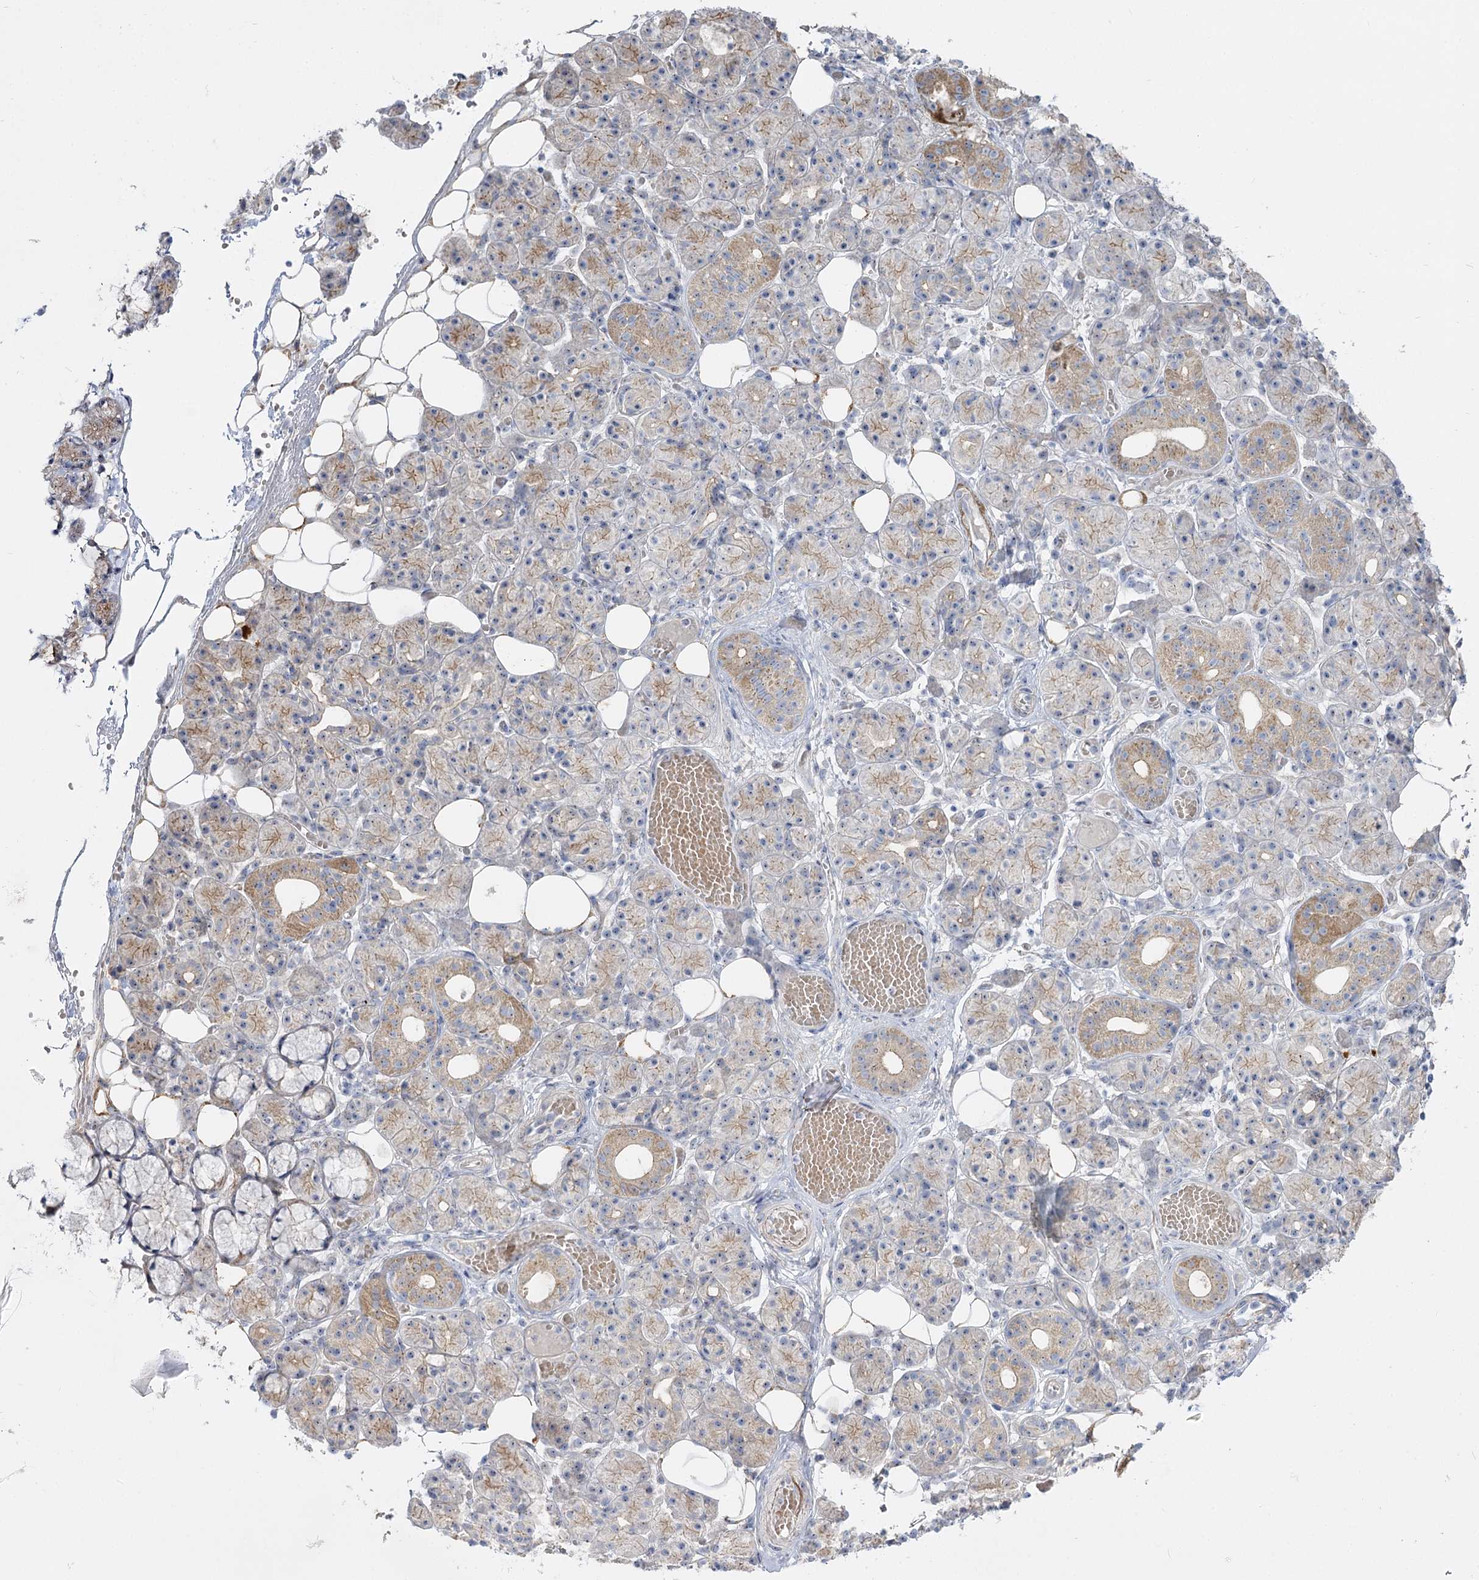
{"staining": {"intensity": "moderate", "quantity": "25%-75%", "location": "cytoplasmic/membranous"}, "tissue": "salivary gland", "cell_type": "Glandular cells", "image_type": "normal", "snomed": [{"axis": "morphology", "description": "Normal tissue, NOS"}, {"axis": "topography", "description": "Salivary gland"}], "caption": "Unremarkable salivary gland reveals moderate cytoplasmic/membranous positivity in about 25%-75% of glandular cells, visualized by immunohistochemistry. Using DAB (brown) and hematoxylin (blue) stains, captured at high magnification using brightfield microscopy.", "gene": "SUOX", "patient": {"sex": "male", "age": 63}}